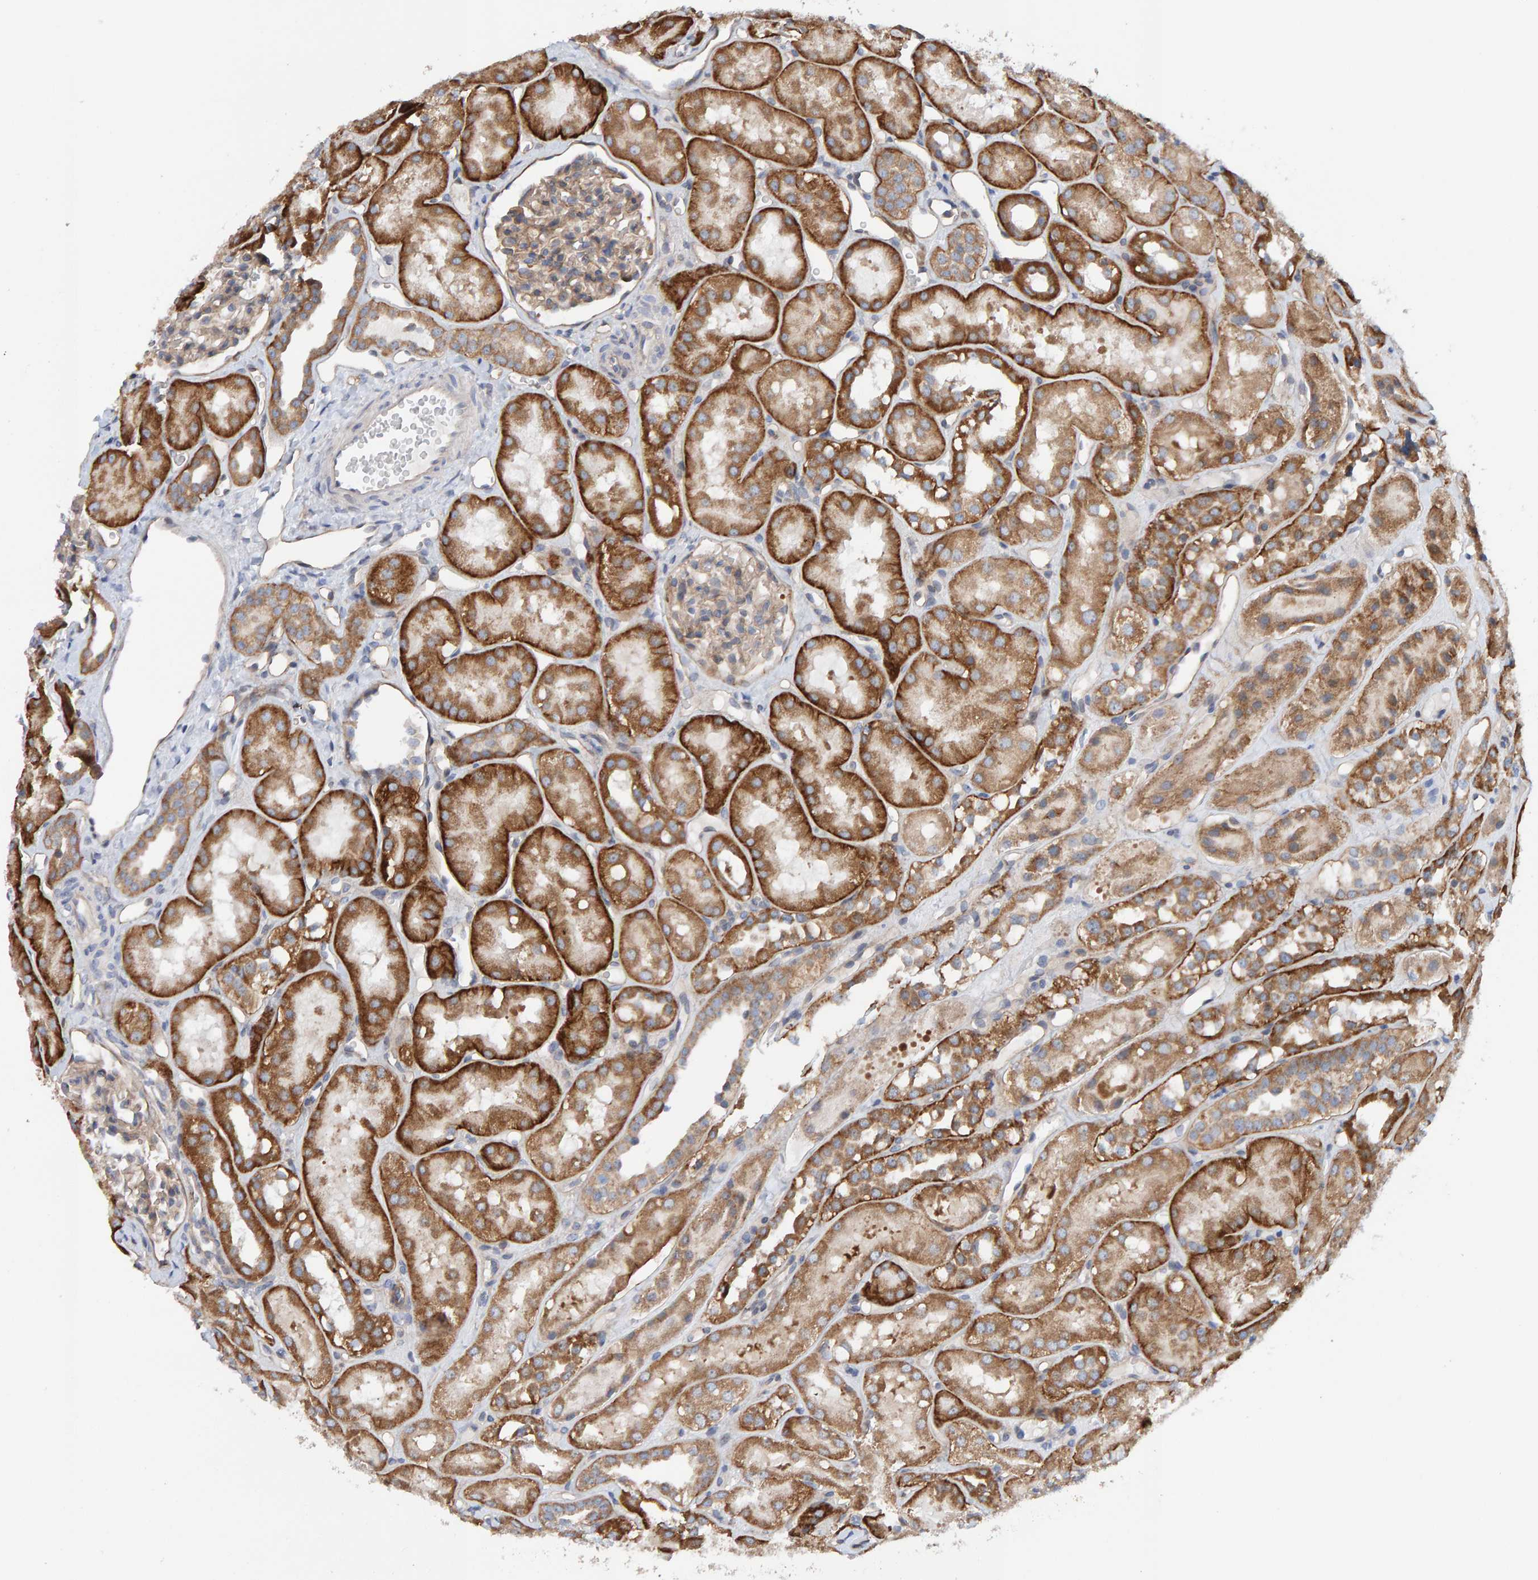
{"staining": {"intensity": "weak", "quantity": "25%-75%", "location": "cytoplasmic/membranous"}, "tissue": "kidney", "cell_type": "Cells in glomeruli", "image_type": "normal", "snomed": [{"axis": "morphology", "description": "Normal tissue, NOS"}, {"axis": "topography", "description": "Kidney"}], "caption": "Unremarkable kidney displays weak cytoplasmic/membranous staining in approximately 25%-75% of cells in glomeruli, visualized by immunohistochemistry.", "gene": "RGP1", "patient": {"sex": "male", "age": 16}}